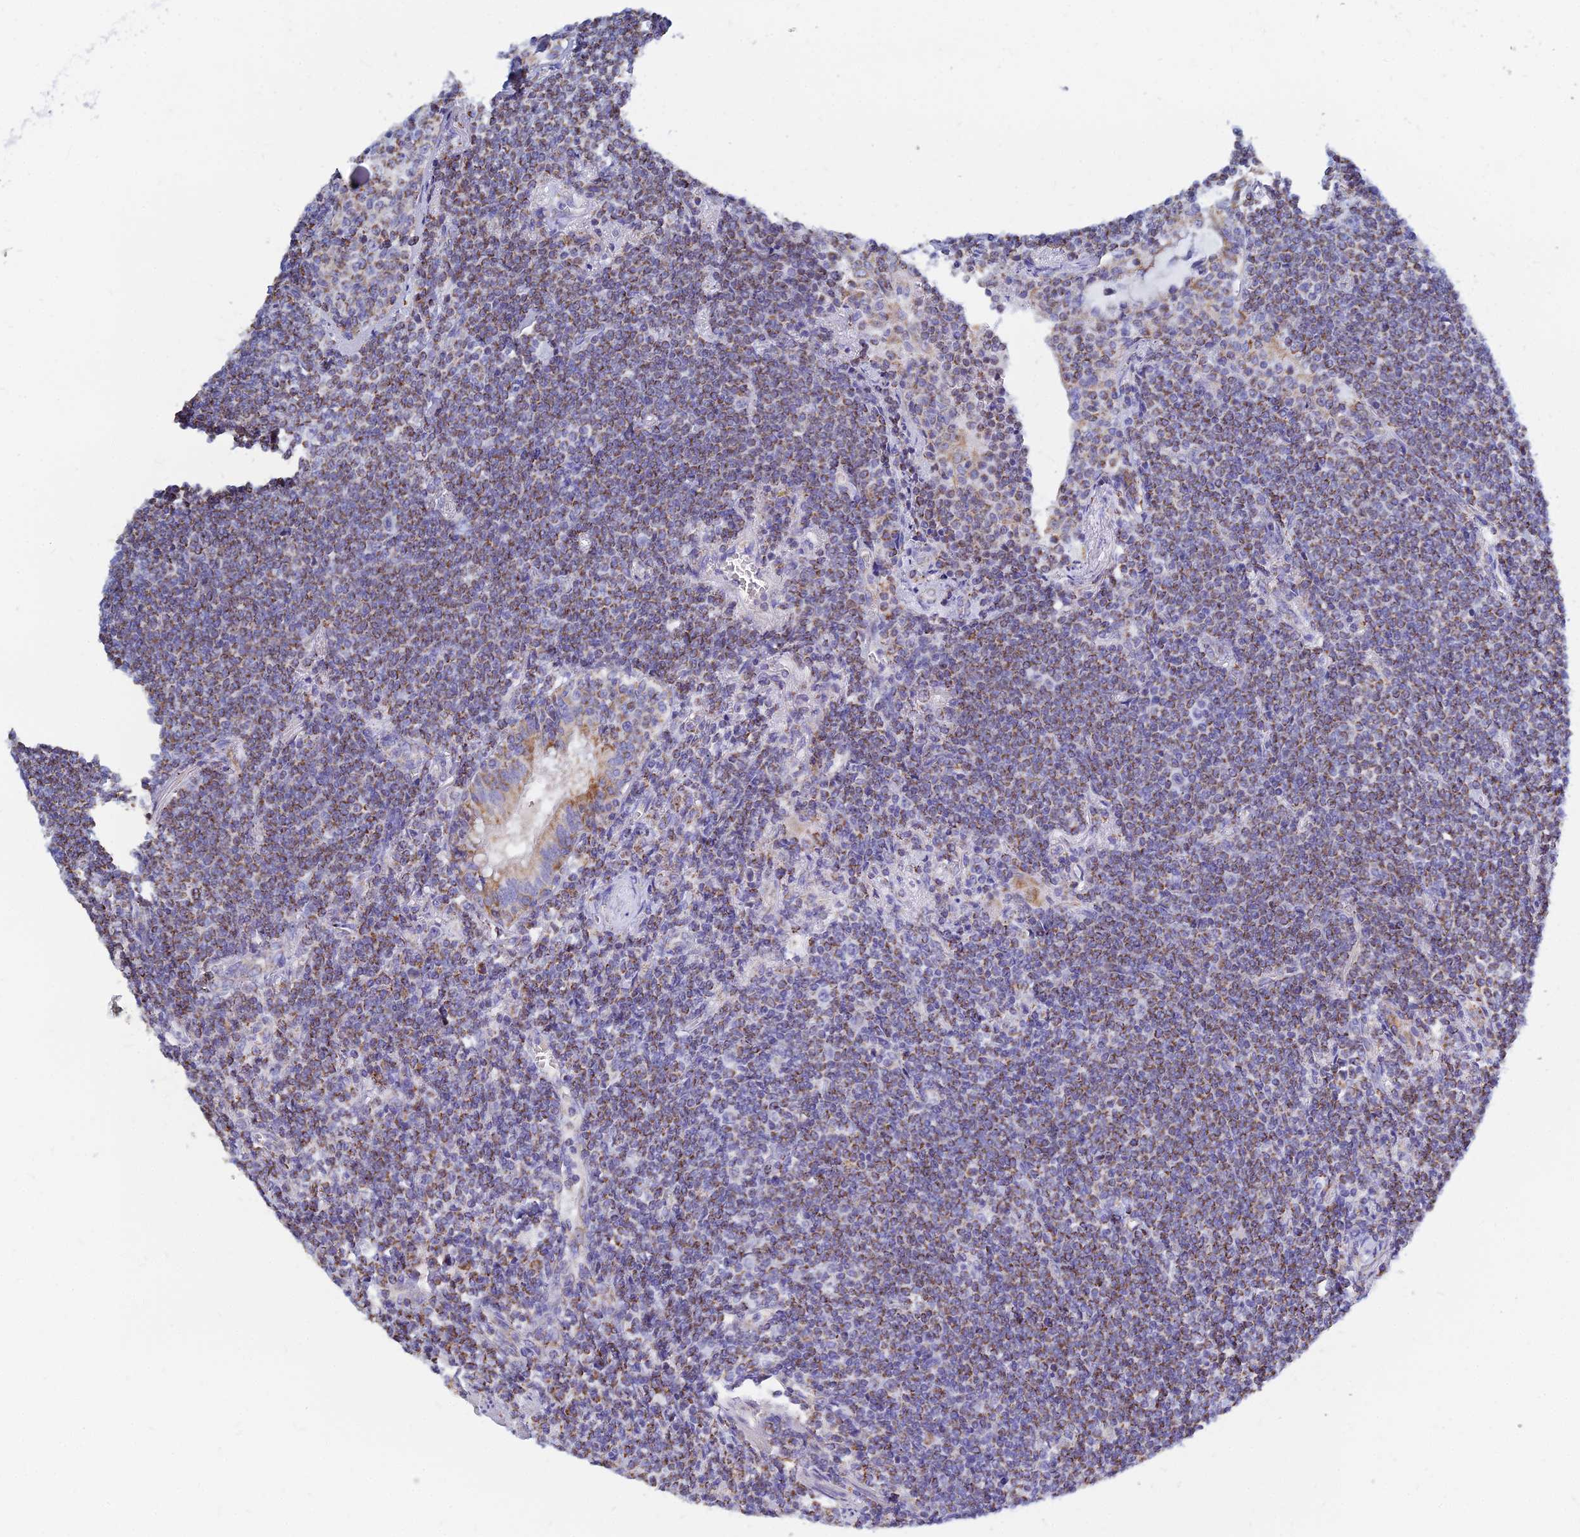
{"staining": {"intensity": "moderate", "quantity": ">75%", "location": "cytoplasmic/membranous"}, "tissue": "lymphoma", "cell_type": "Tumor cells", "image_type": "cancer", "snomed": [{"axis": "morphology", "description": "Malignant lymphoma, non-Hodgkin's type, Low grade"}, {"axis": "topography", "description": "Lung"}], "caption": "Immunohistochemical staining of human low-grade malignant lymphoma, non-Hodgkin's type shows moderate cytoplasmic/membranous protein positivity in about >75% of tumor cells.", "gene": "MGST1", "patient": {"sex": "female", "age": 71}}